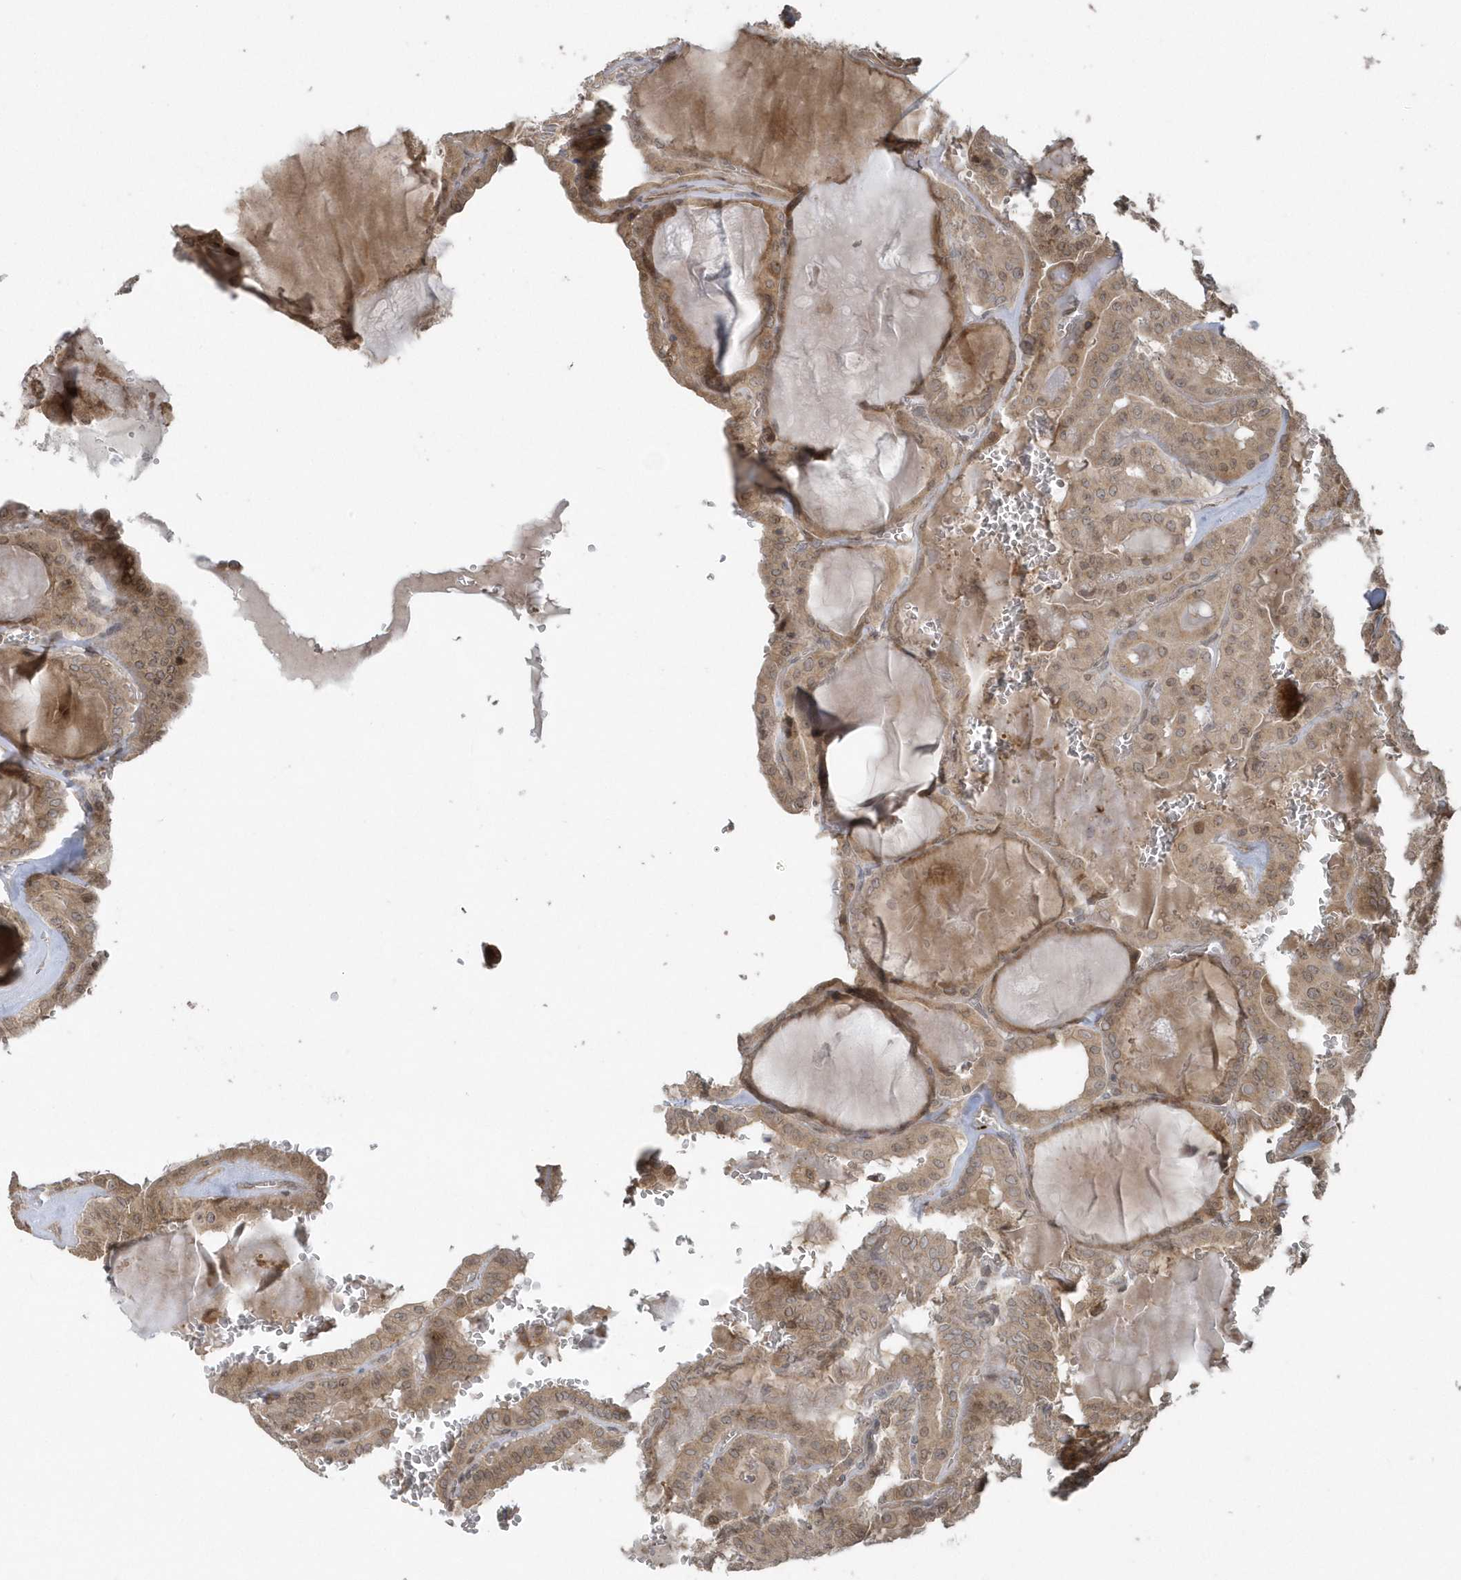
{"staining": {"intensity": "weak", "quantity": ">75%", "location": "cytoplasmic/membranous"}, "tissue": "thyroid cancer", "cell_type": "Tumor cells", "image_type": "cancer", "snomed": [{"axis": "morphology", "description": "Papillary adenocarcinoma, NOS"}, {"axis": "topography", "description": "Thyroid gland"}], "caption": "Thyroid cancer stained for a protein (brown) demonstrates weak cytoplasmic/membranous positive positivity in approximately >75% of tumor cells.", "gene": "HERPUD1", "patient": {"sex": "male", "age": 52}}